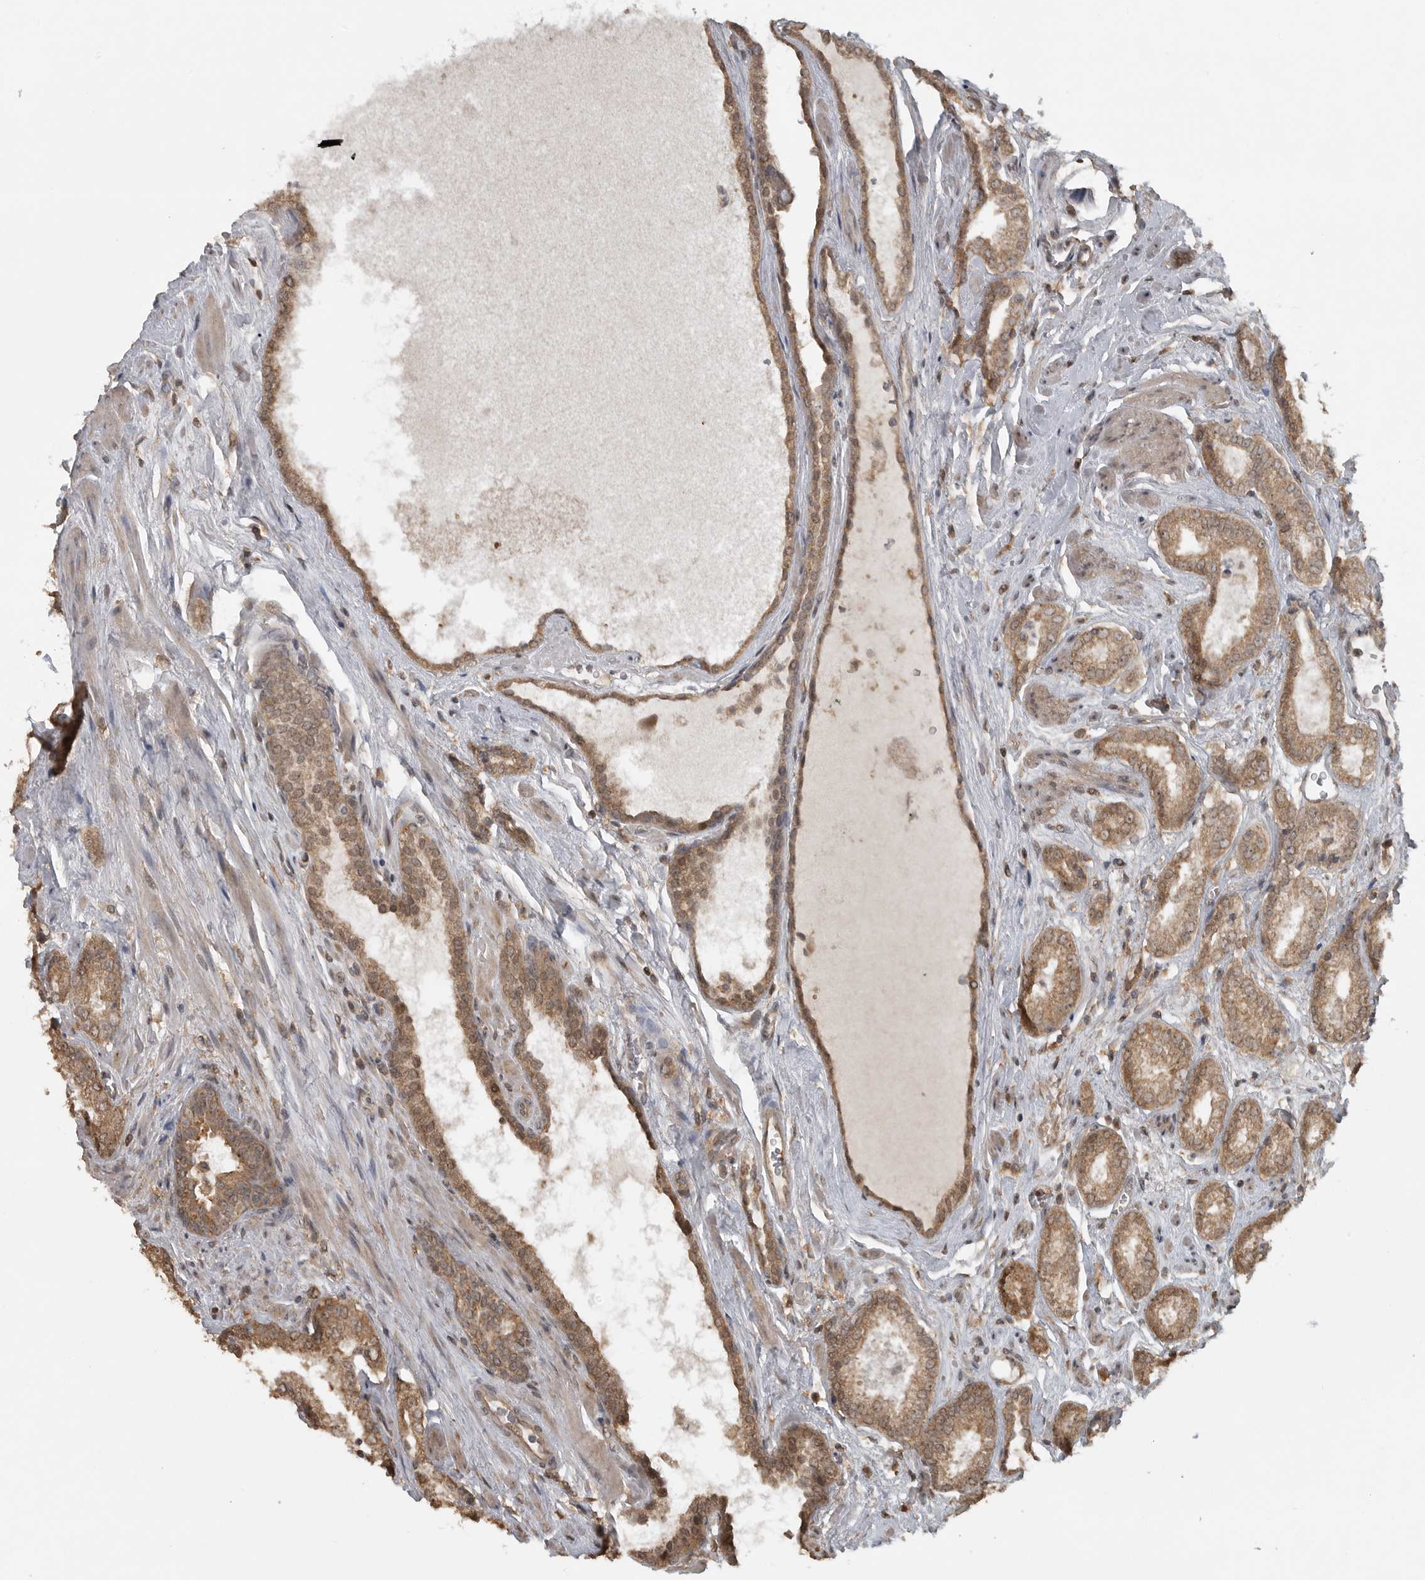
{"staining": {"intensity": "moderate", "quantity": ">75%", "location": "cytoplasmic/membranous"}, "tissue": "prostate cancer", "cell_type": "Tumor cells", "image_type": "cancer", "snomed": [{"axis": "morphology", "description": "Adenocarcinoma, Low grade"}, {"axis": "topography", "description": "Prostate"}], "caption": "IHC micrograph of prostate cancer (low-grade adenocarcinoma) stained for a protein (brown), which demonstrates medium levels of moderate cytoplasmic/membranous expression in approximately >75% of tumor cells.", "gene": "LLGL1", "patient": {"sex": "male", "age": 62}}